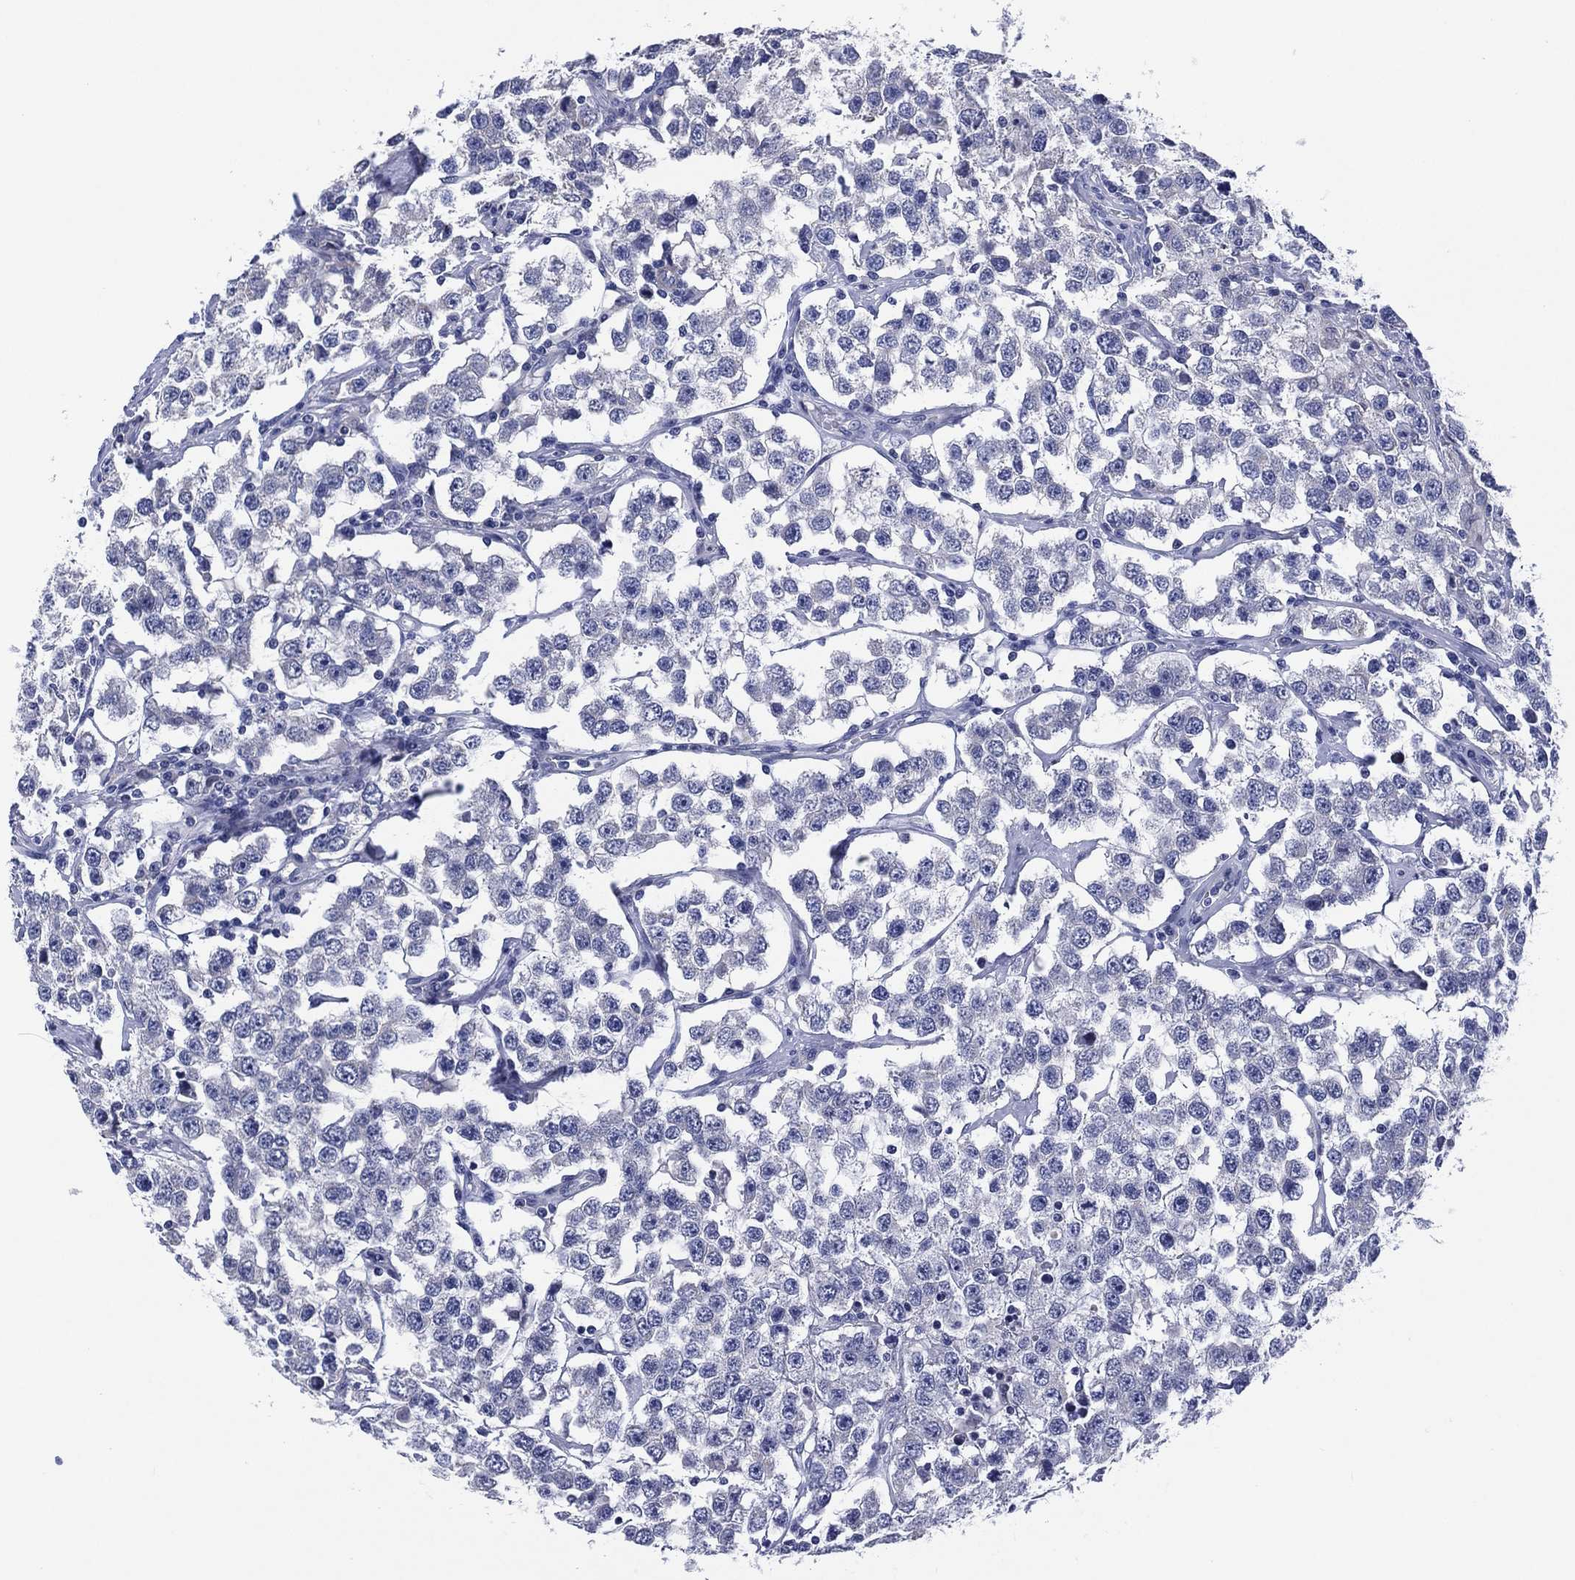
{"staining": {"intensity": "negative", "quantity": "none", "location": "none"}, "tissue": "testis cancer", "cell_type": "Tumor cells", "image_type": "cancer", "snomed": [{"axis": "morphology", "description": "Seminoma, NOS"}, {"axis": "topography", "description": "Testis"}], "caption": "There is no significant staining in tumor cells of testis cancer.", "gene": "CLIP3", "patient": {"sex": "male", "age": 52}}